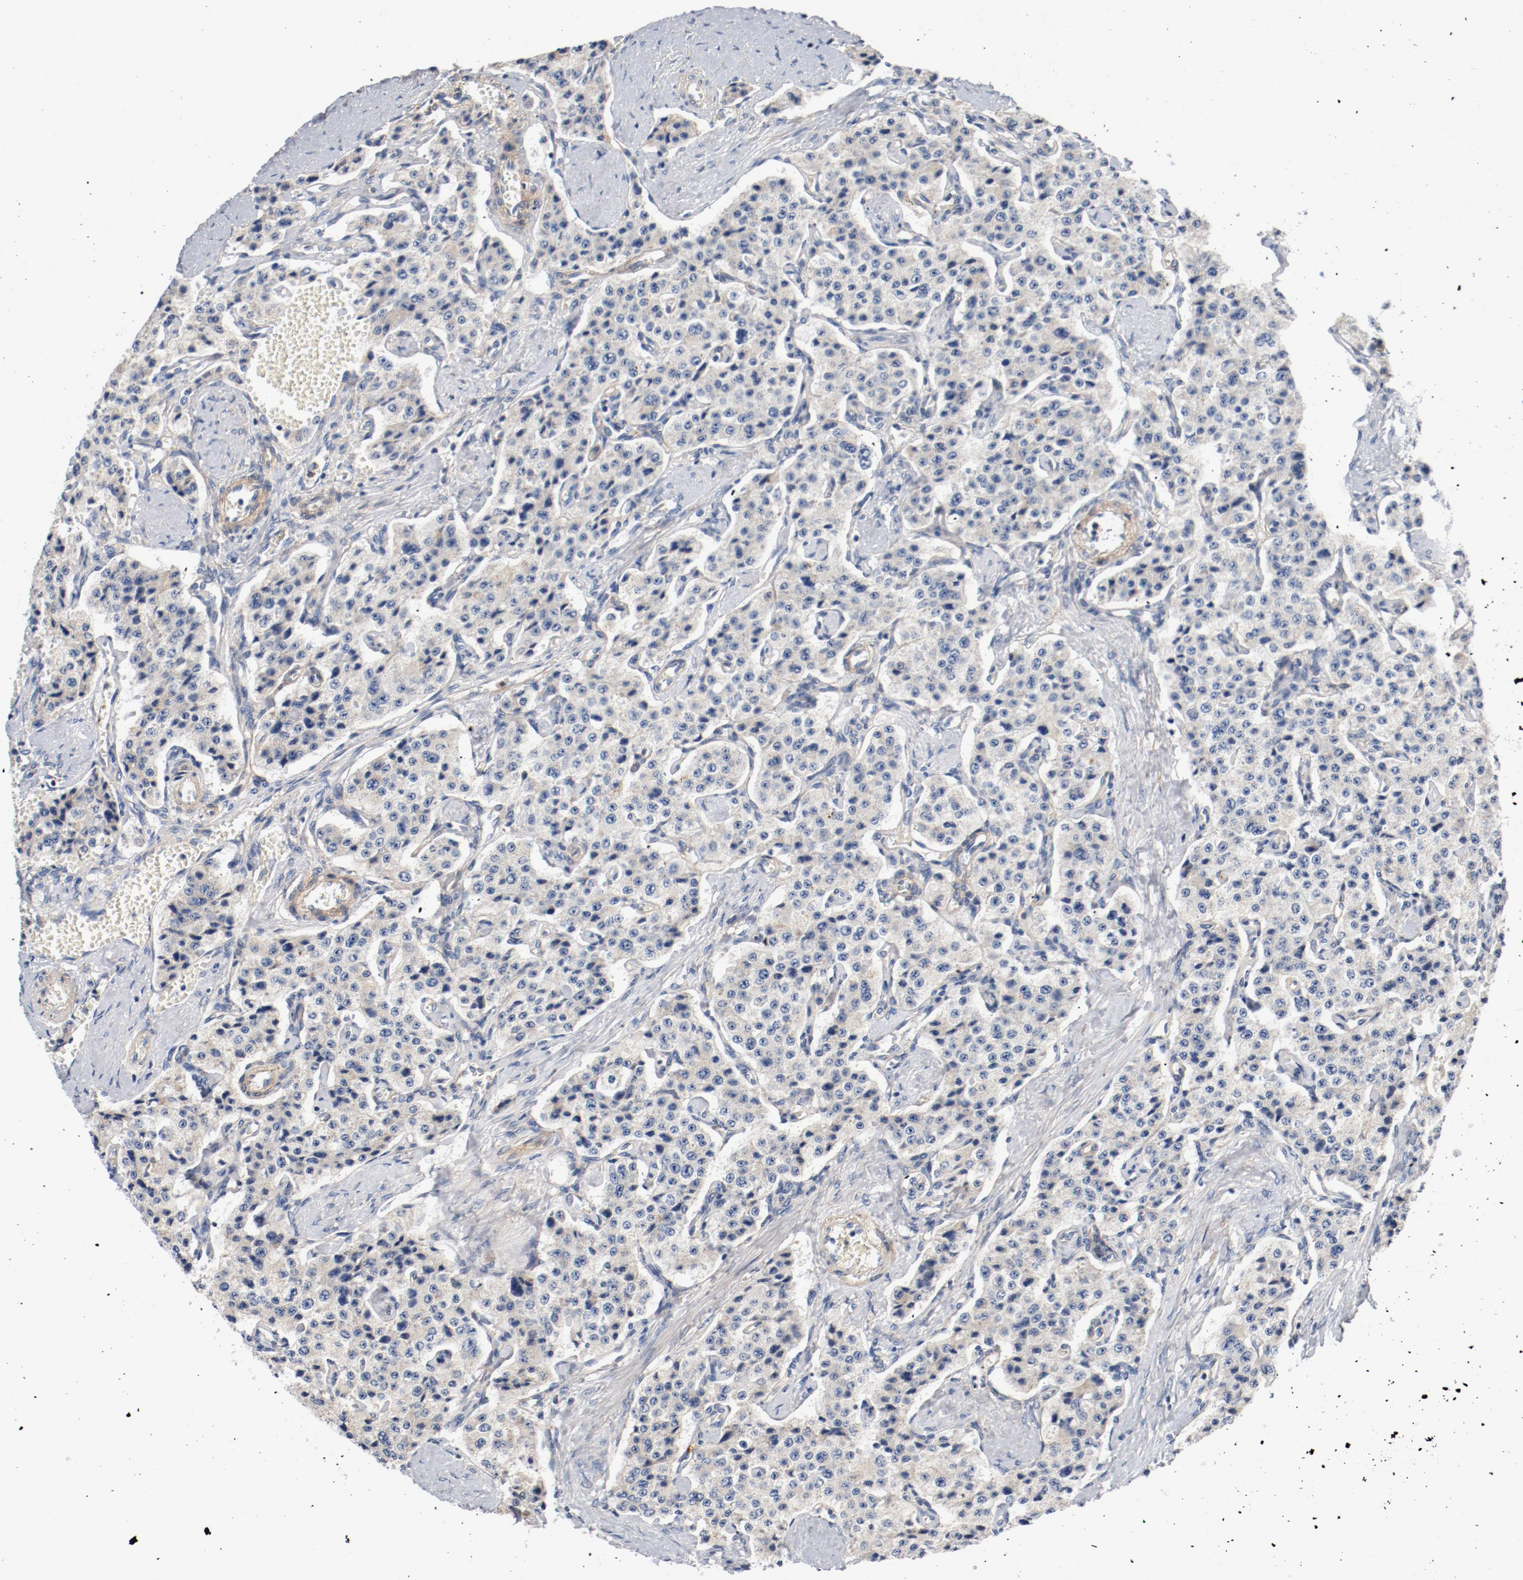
{"staining": {"intensity": "negative", "quantity": "none", "location": "none"}, "tissue": "carcinoid", "cell_type": "Tumor cells", "image_type": "cancer", "snomed": [{"axis": "morphology", "description": "Carcinoid, malignant, NOS"}, {"axis": "topography", "description": "Small intestine"}], "caption": "The image exhibits no significant expression in tumor cells of malignant carcinoid.", "gene": "ILK", "patient": {"sex": "male", "age": 52}}